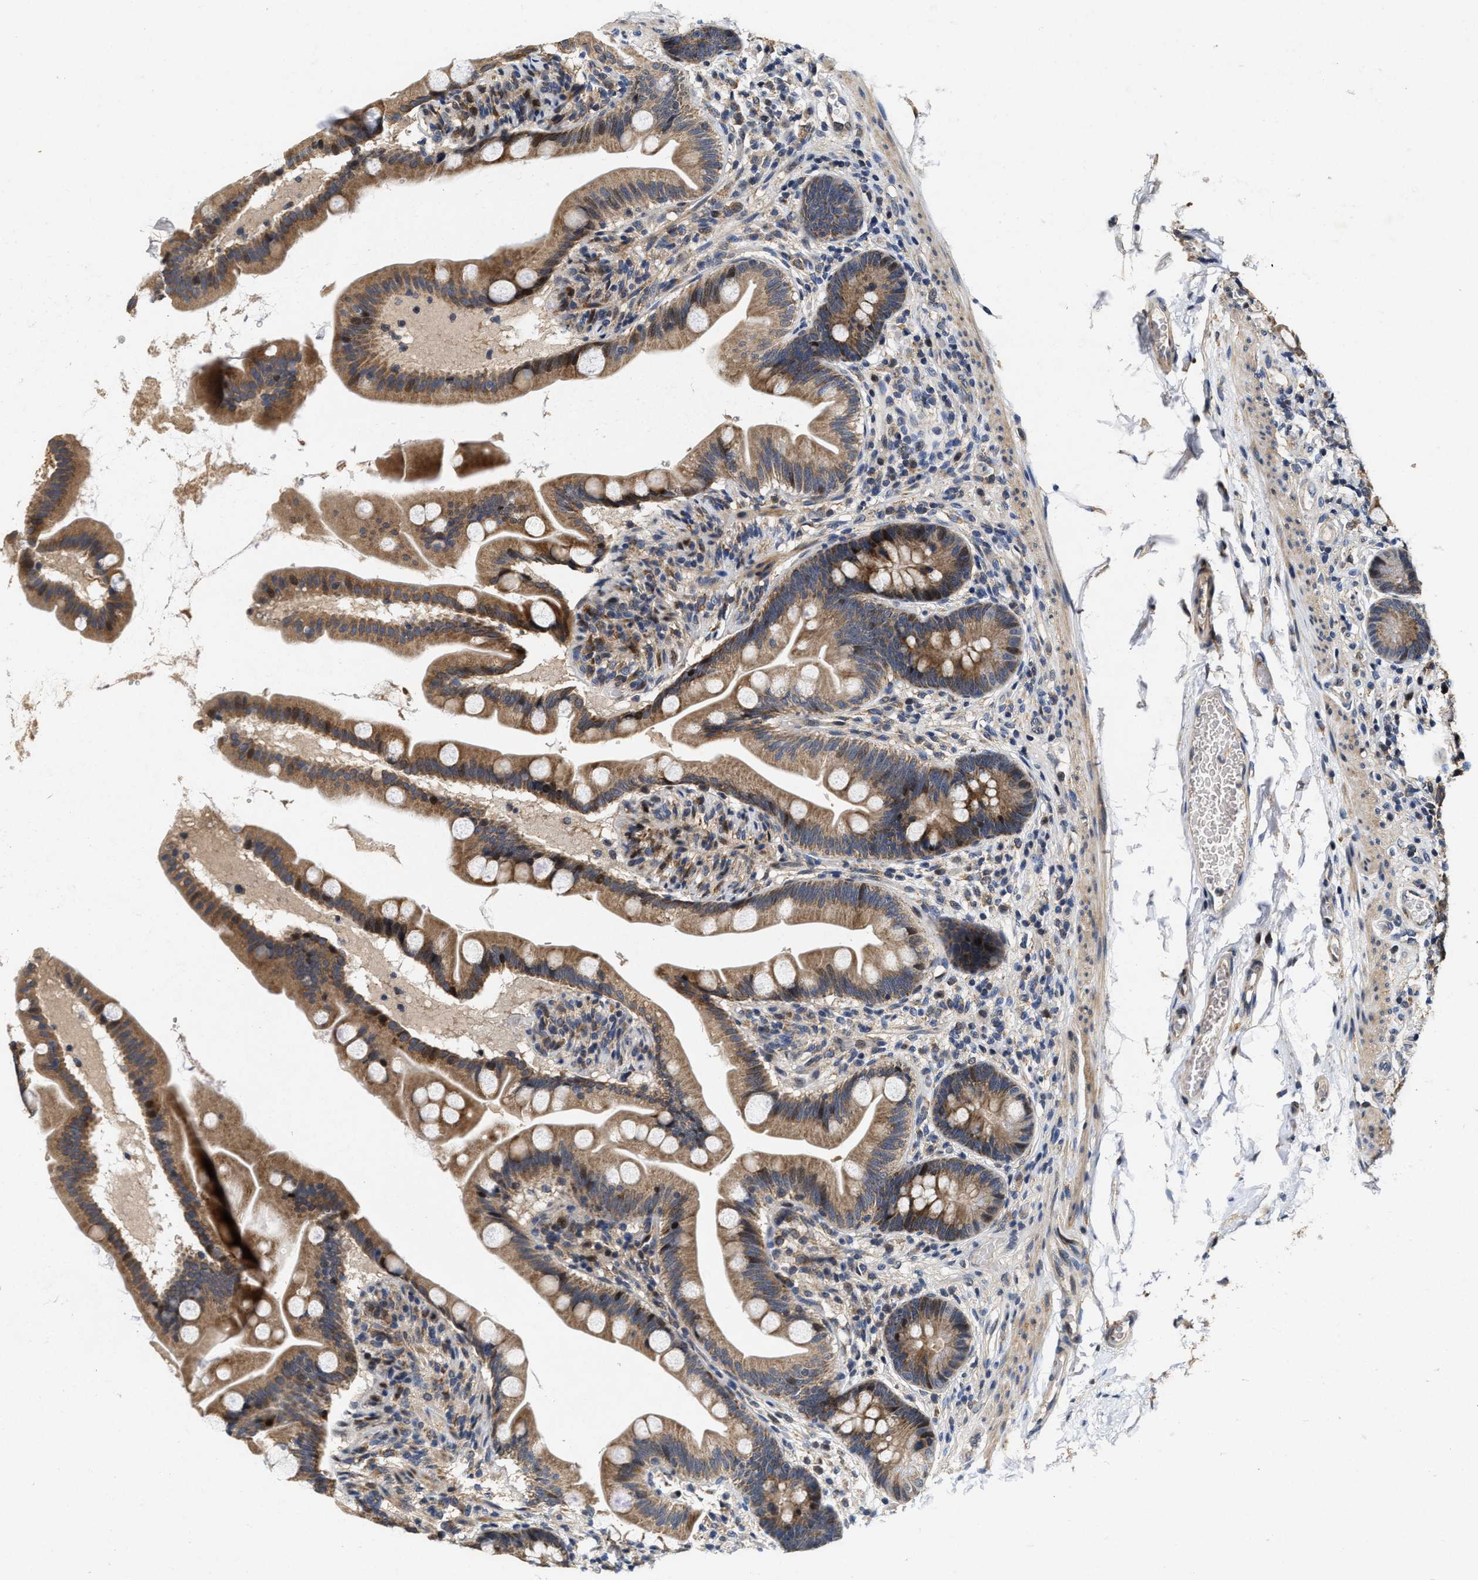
{"staining": {"intensity": "moderate", "quantity": ">75%", "location": "cytoplasmic/membranous"}, "tissue": "small intestine", "cell_type": "Glandular cells", "image_type": "normal", "snomed": [{"axis": "morphology", "description": "Normal tissue, NOS"}, {"axis": "topography", "description": "Small intestine"}], "caption": "An immunohistochemistry (IHC) histopathology image of benign tissue is shown. Protein staining in brown highlights moderate cytoplasmic/membranous positivity in small intestine within glandular cells. The staining was performed using DAB to visualize the protein expression in brown, while the nuclei were stained in blue with hematoxylin (Magnification: 20x).", "gene": "SCYL2", "patient": {"sex": "female", "age": 56}}